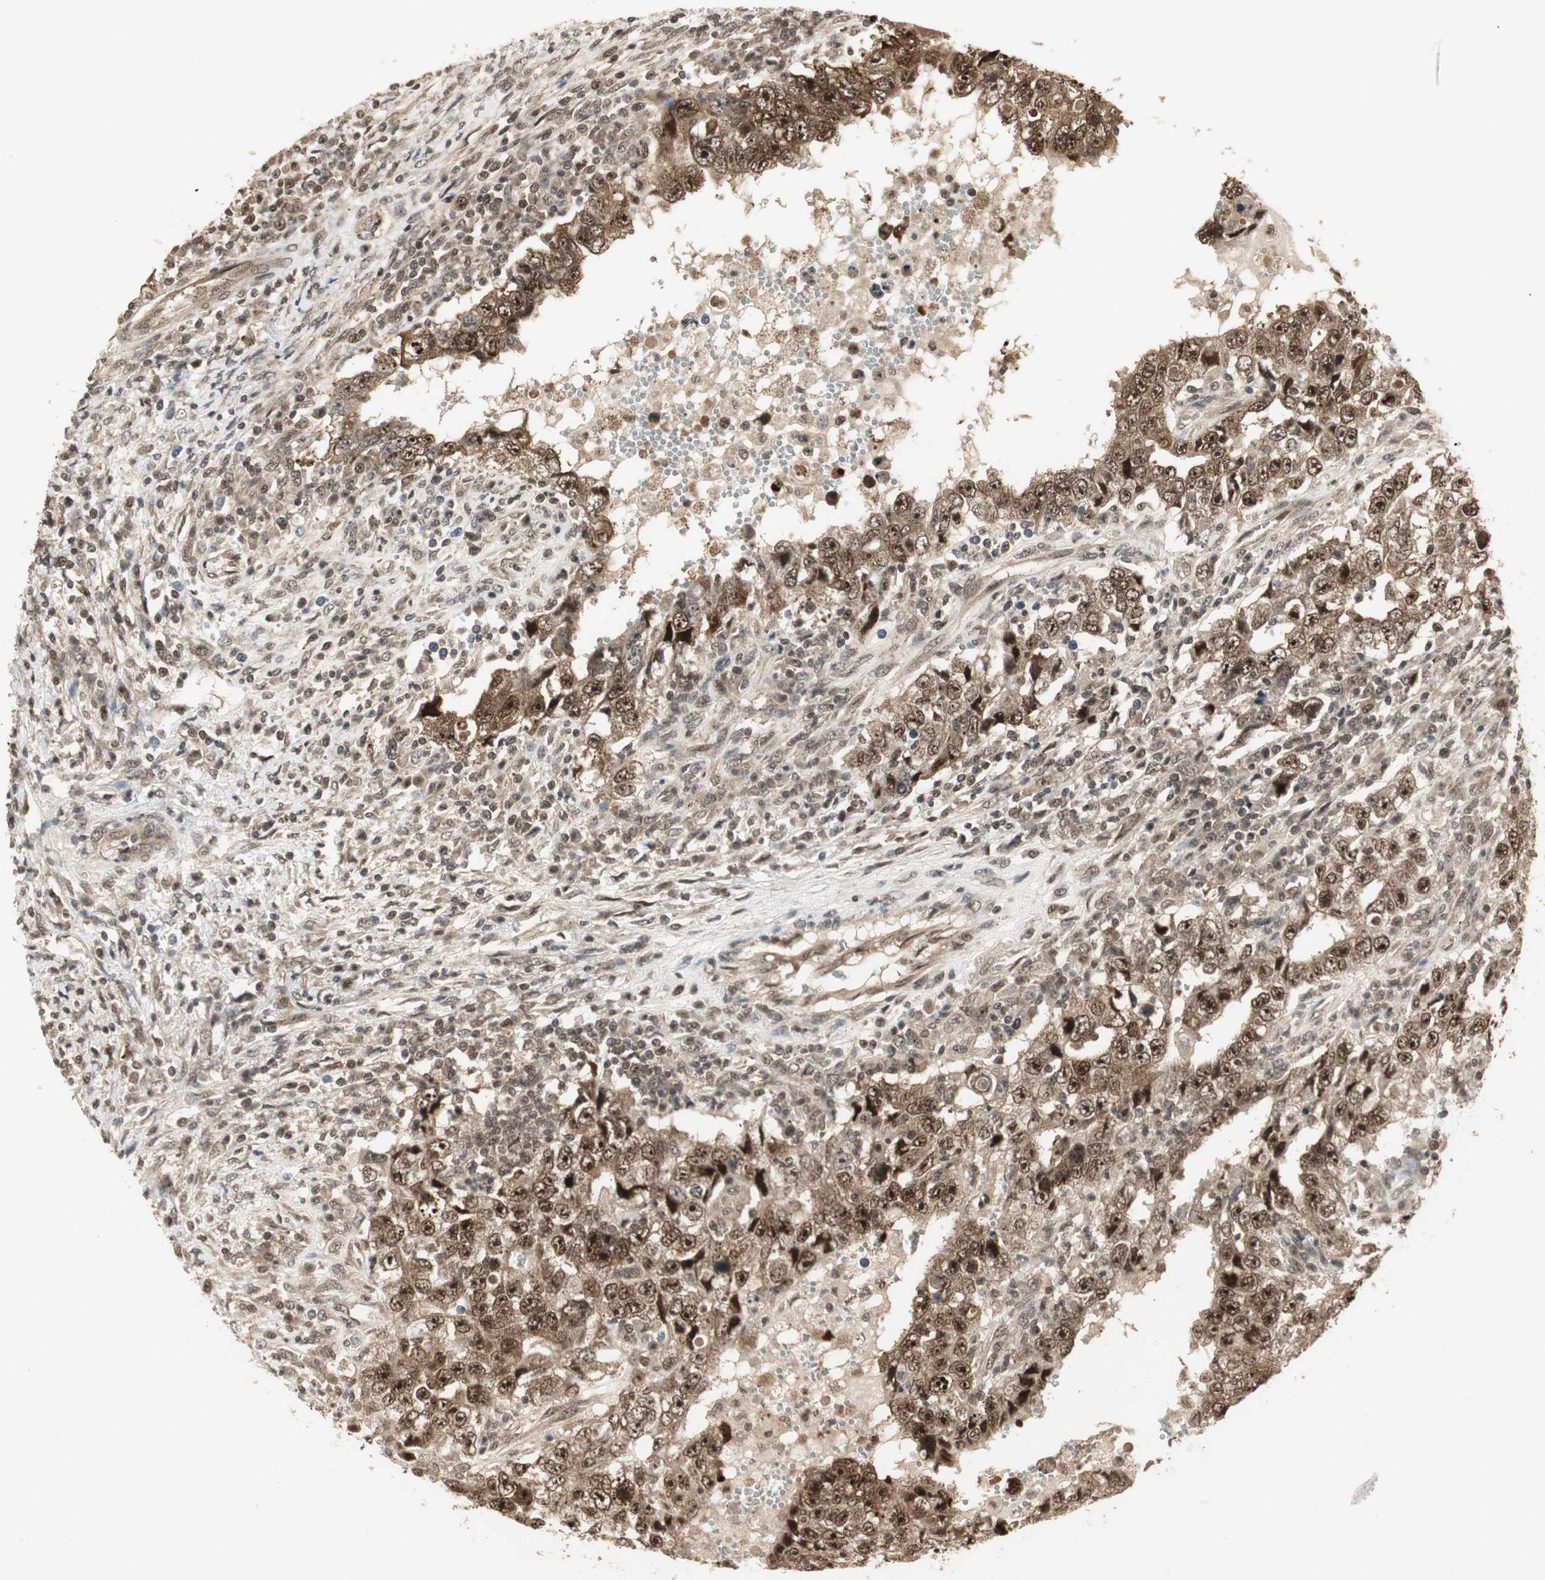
{"staining": {"intensity": "strong", "quantity": ">75%", "location": "cytoplasmic/membranous,nuclear"}, "tissue": "testis cancer", "cell_type": "Tumor cells", "image_type": "cancer", "snomed": [{"axis": "morphology", "description": "Carcinoma, Embryonal, NOS"}, {"axis": "topography", "description": "Testis"}], "caption": "Immunohistochemical staining of testis cancer demonstrates high levels of strong cytoplasmic/membranous and nuclear protein staining in about >75% of tumor cells.", "gene": "CSNK2B", "patient": {"sex": "male", "age": 26}}